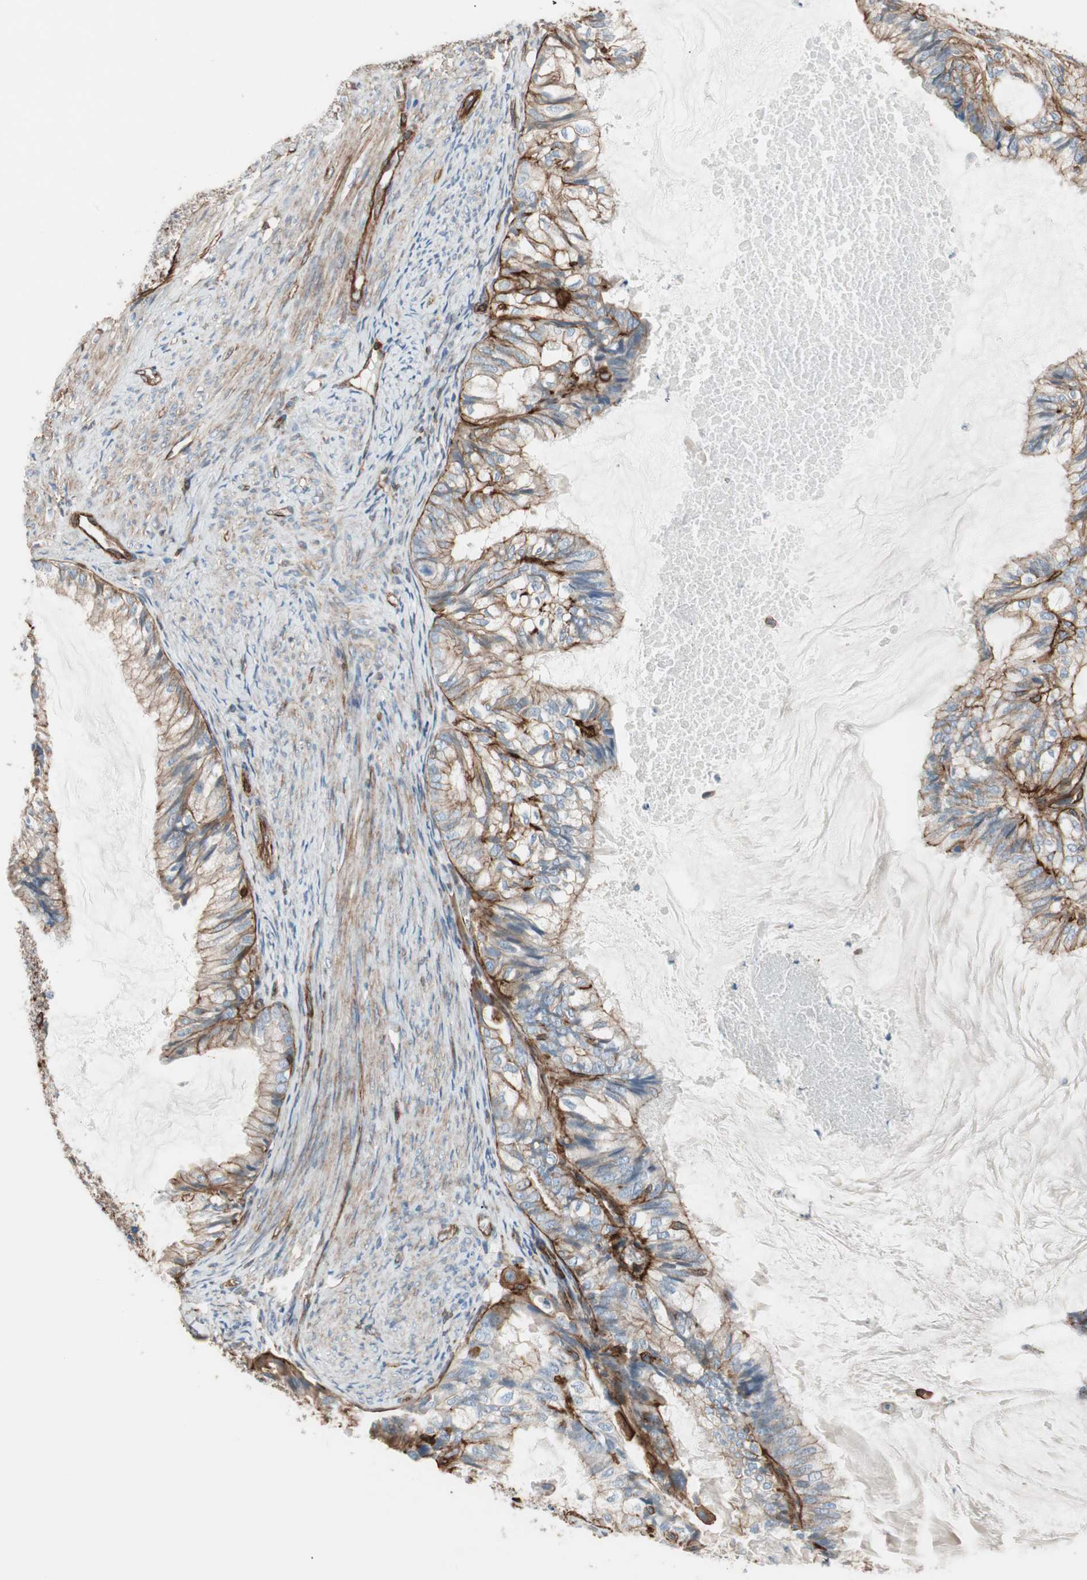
{"staining": {"intensity": "moderate", "quantity": ">75%", "location": "cytoplasmic/membranous"}, "tissue": "cervical cancer", "cell_type": "Tumor cells", "image_type": "cancer", "snomed": [{"axis": "morphology", "description": "Normal tissue, NOS"}, {"axis": "morphology", "description": "Adenocarcinoma, NOS"}, {"axis": "topography", "description": "Cervix"}, {"axis": "topography", "description": "Endometrium"}], "caption": "Cervical cancer (adenocarcinoma) was stained to show a protein in brown. There is medium levels of moderate cytoplasmic/membranous expression in about >75% of tumor cells. Using DAB (brown) and hematoxylin (blue) stains, captured at high magnification using brightfield microscopy.", "gene": "TCTA", "patient": {"sex": "female", "age": 86}}